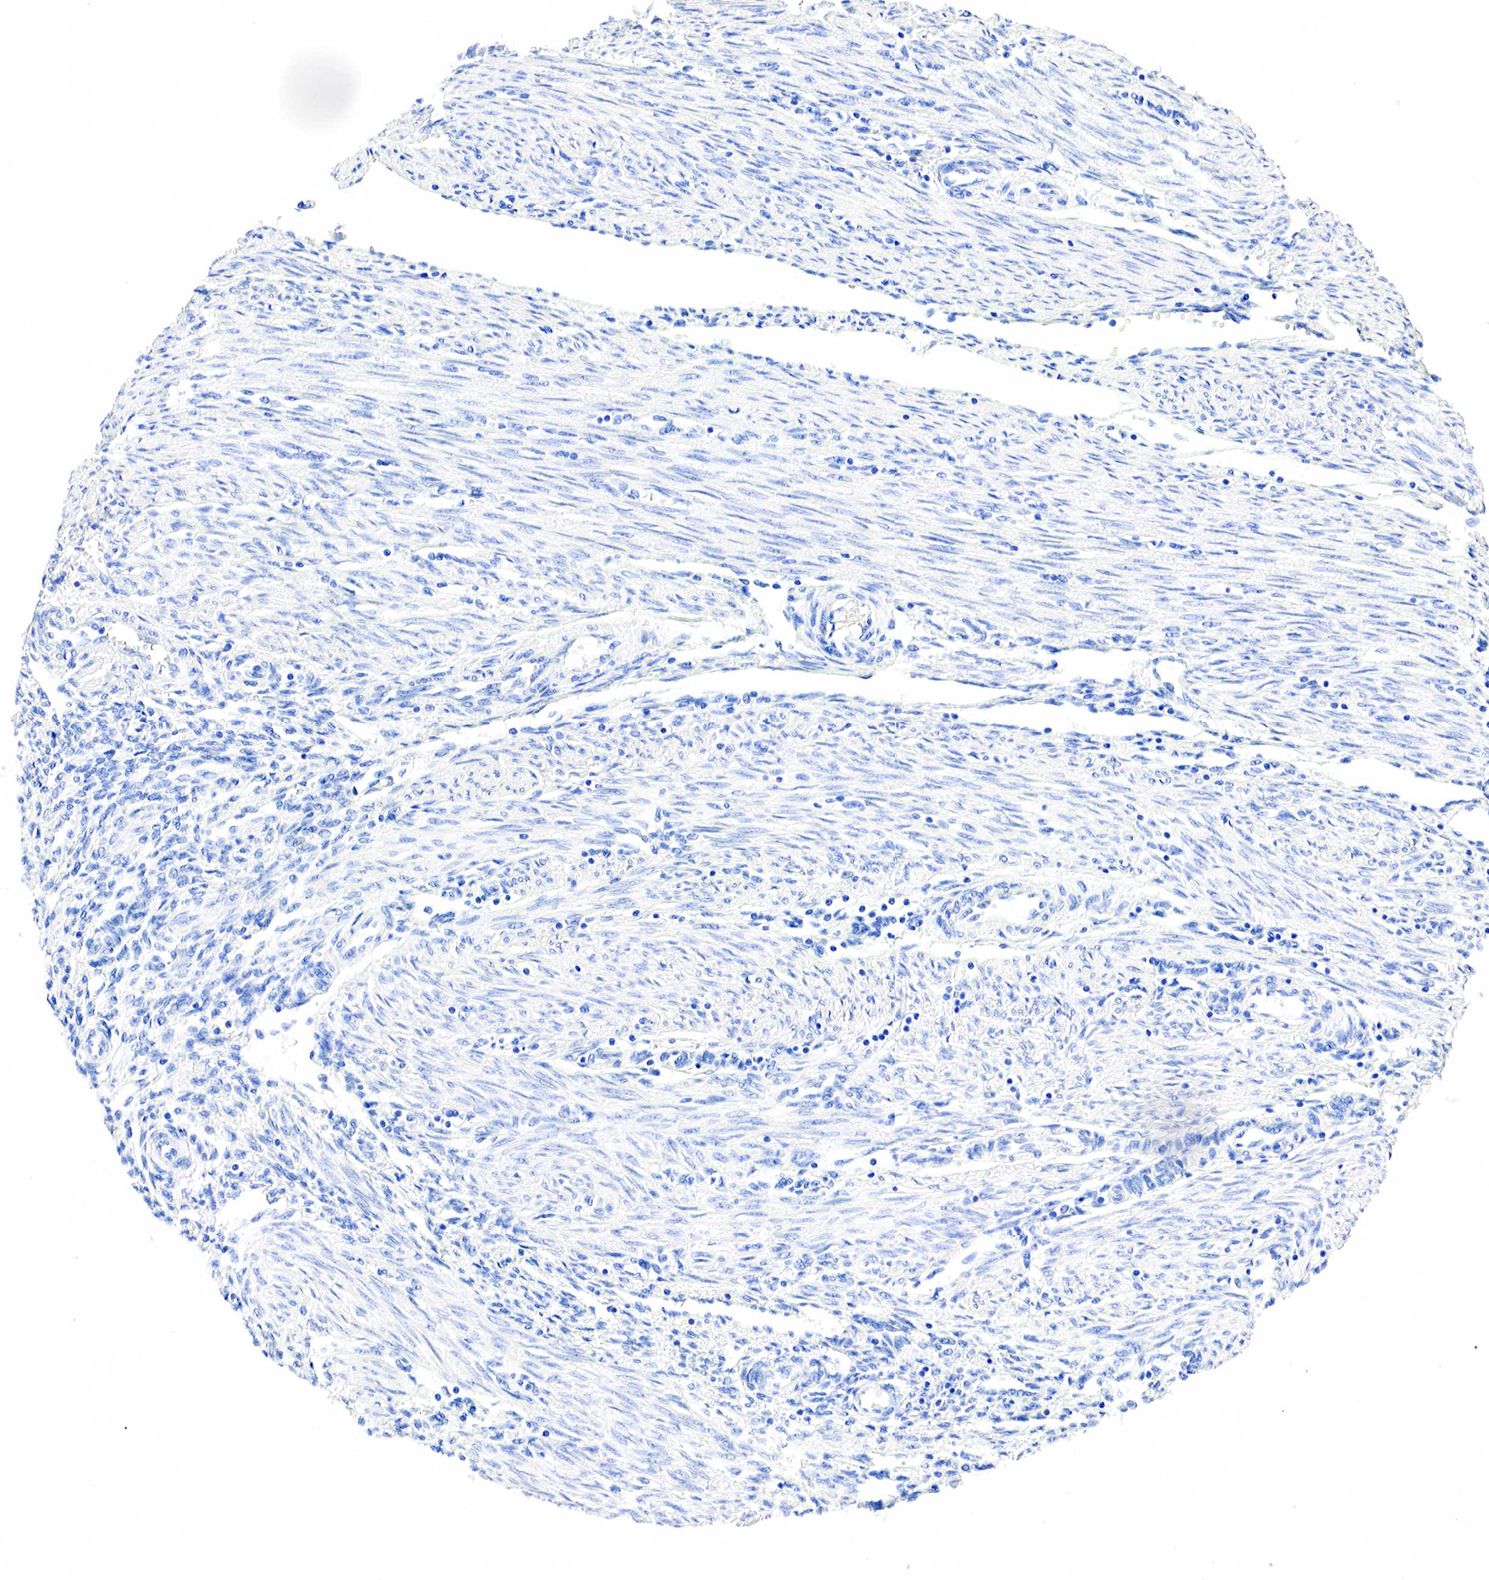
{"staining": {"intensity": "negative", "quantity": "none", "location": "none"}, "tissue": "endometrial cancer", "cell_type": "Tumor cells", "image_type": "cancer", "snomed": [{"axis": "morphology", "description": "Adenocarcinoma, NOS"}, {"axis": "topography", "description": "Endometrium"}], "caption": "Endometrial cancer was stained to show a protein in brown. There is no significant positivity in tumor cells.", "gene": "PTH", "patient": {"sex": "female", "age": 51}}